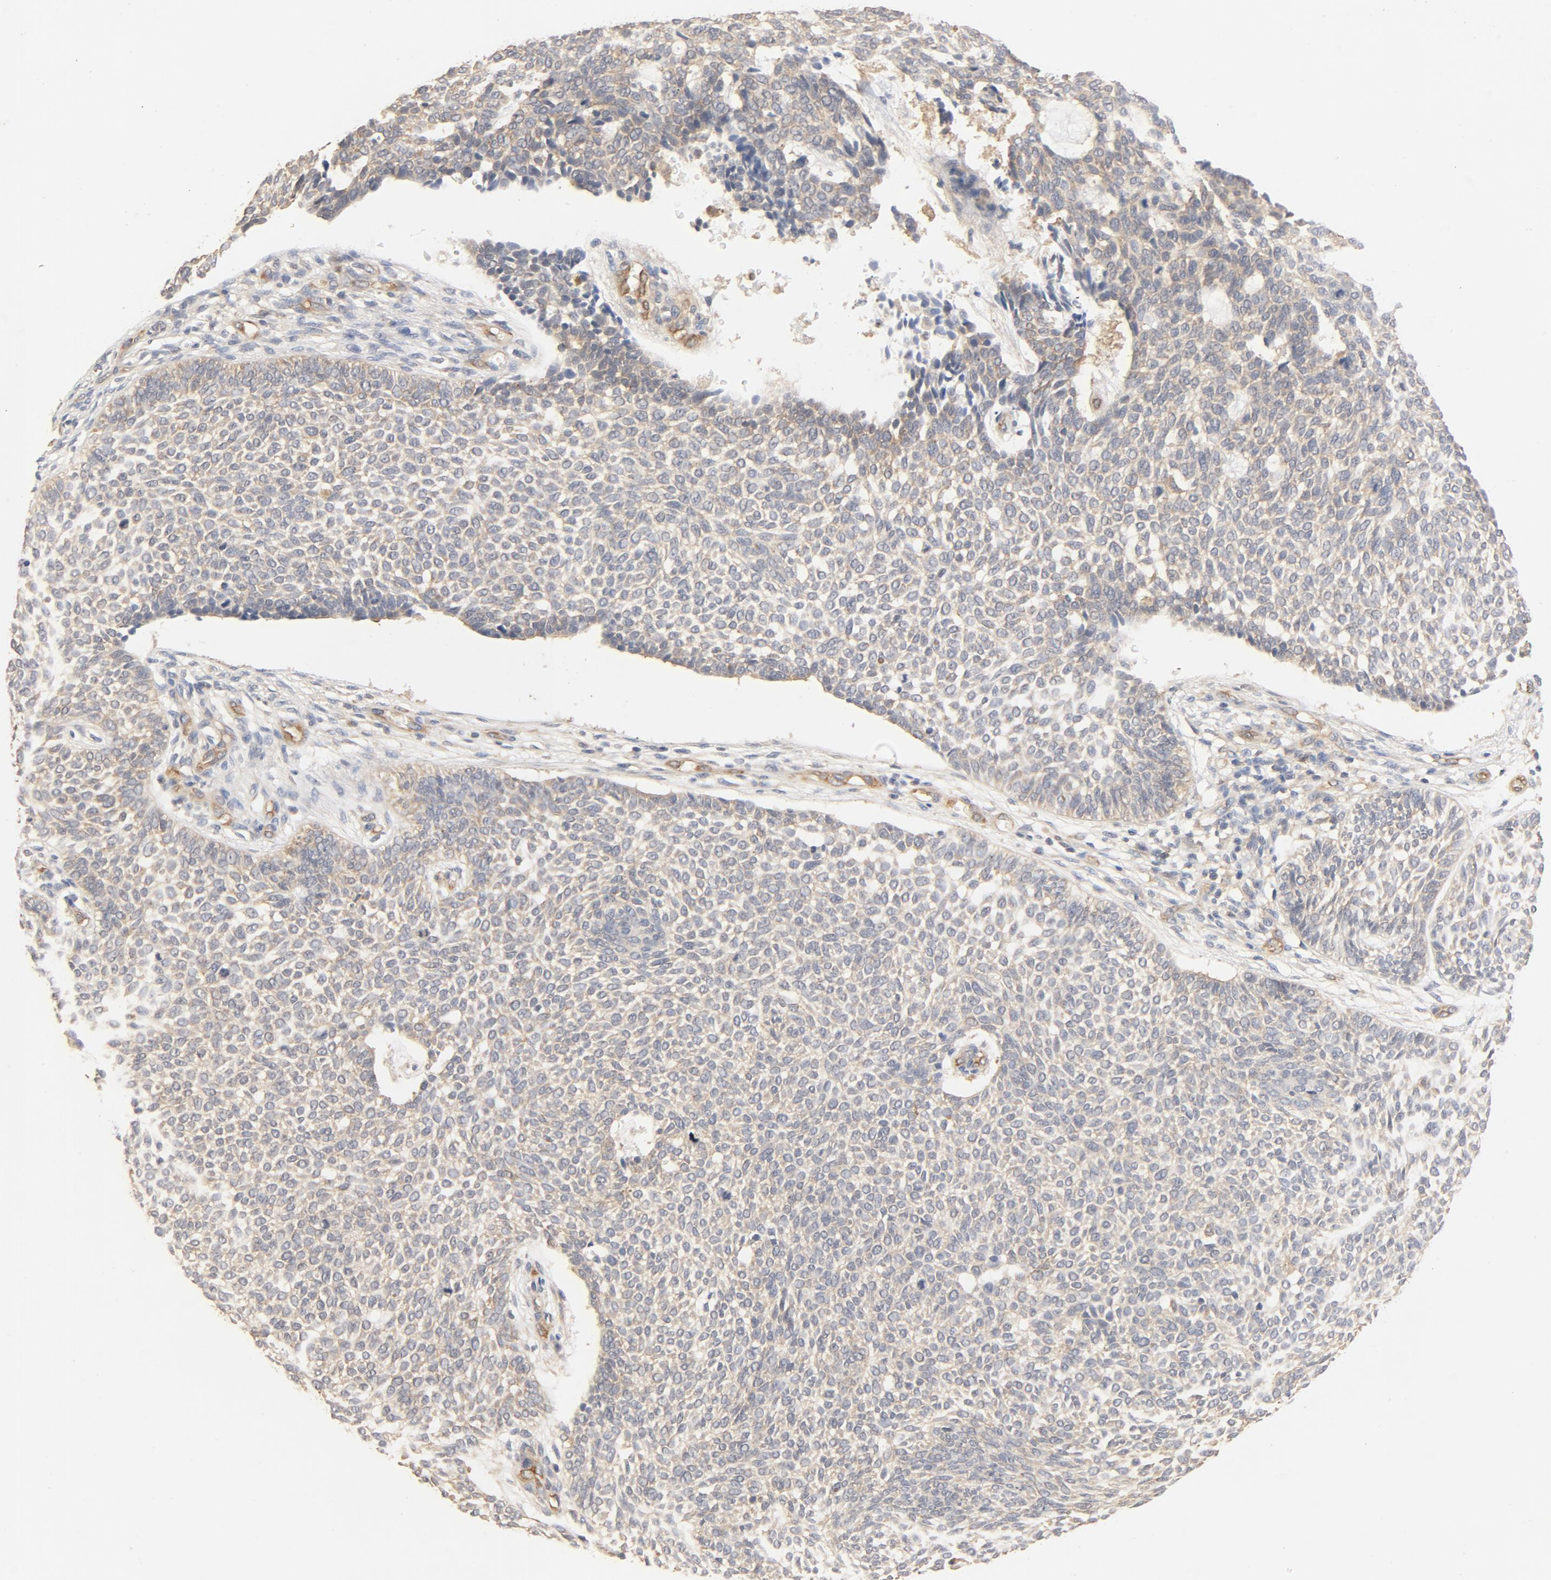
{"staining": {"intensity": "weak", "quantity": ">75%", "location": "cytoplasmic/membranous"}, "tissue": "skin cancer", "cell_type": "Tumor cells", "image_type": "cancer", "snomed": [{"axis": "morphology", "description": "Normal tissue, NOS"}, {"axis": "morphology", "description": "Basal cell carcinoma"}, {"axis": "topography", "description": "Skin"}], "caption": "DAB immunohistochemical staining of human skin basal cell carcinoma exhibits weak cytoplasmic/membranous protein expression in about >75% of tumor cells. The protein is shown in brown color, while the nuclei are stained blue.", "gene": "UBE2J1", "patient": {"sex": "male", "age": 87}}